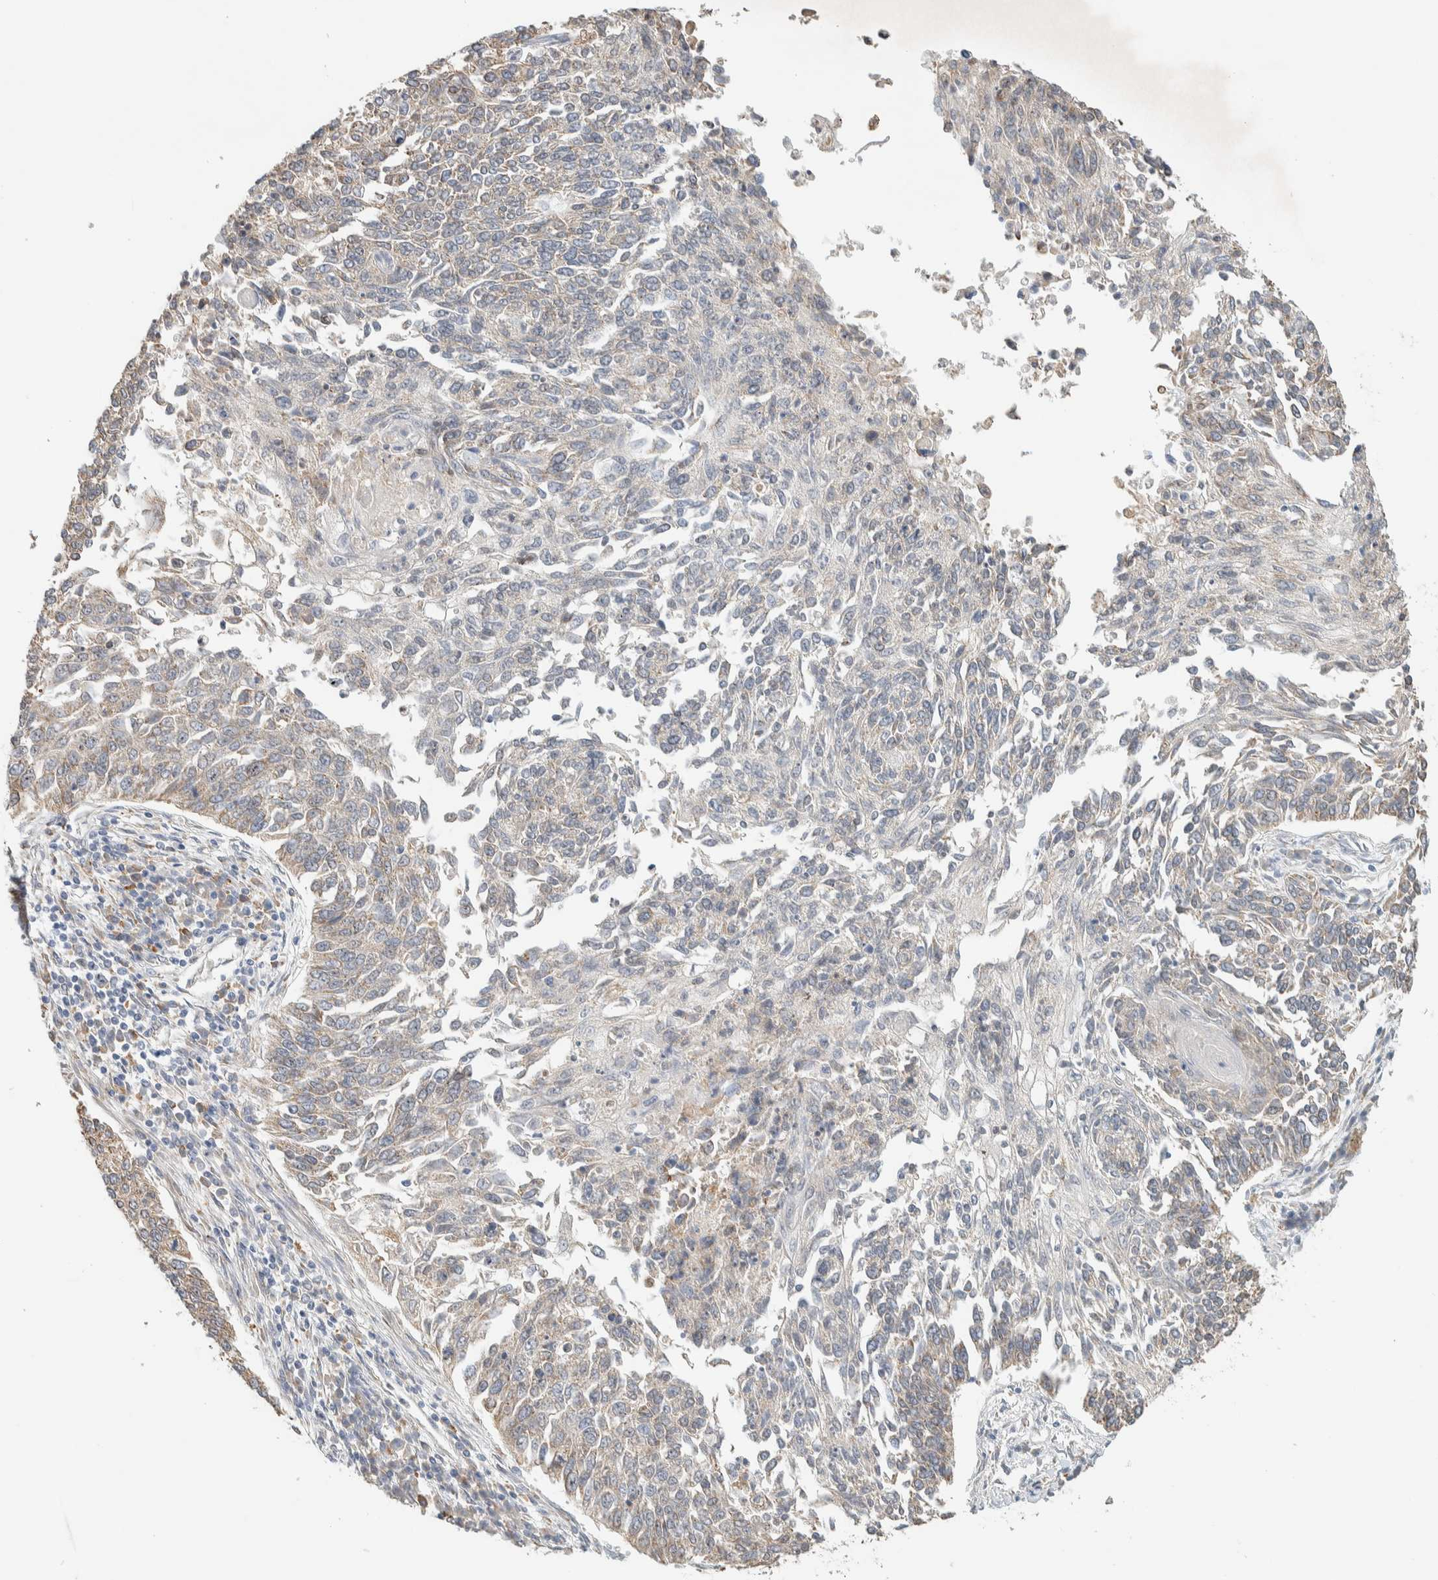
{"staining": {"intensity": "weak", "quantity": "<25%", "location": "cytoplasmic/membranous"}, "tissue": "lung cancer", "cell_type": "Tumor cells", "image_type": "cancer", "snomed": [{"axis": "morphology", "description": "Normal tissue, NOS"}, {"axis": "morphology", "description": "Squamous cell carcinoma, NOS"}, {"axis": "topography", "description": "Cartilage tissue"}, {"axis": "topography", "description": "Bronchus"}, {"axis": "topography", "description": "Lung"}], "caption": "Image shows no significant protein positivity in tumor cells of squamous cell carcinoma (lung).", "gene": "KLHL40", "patient": {"sex": "female", "age": 49}}